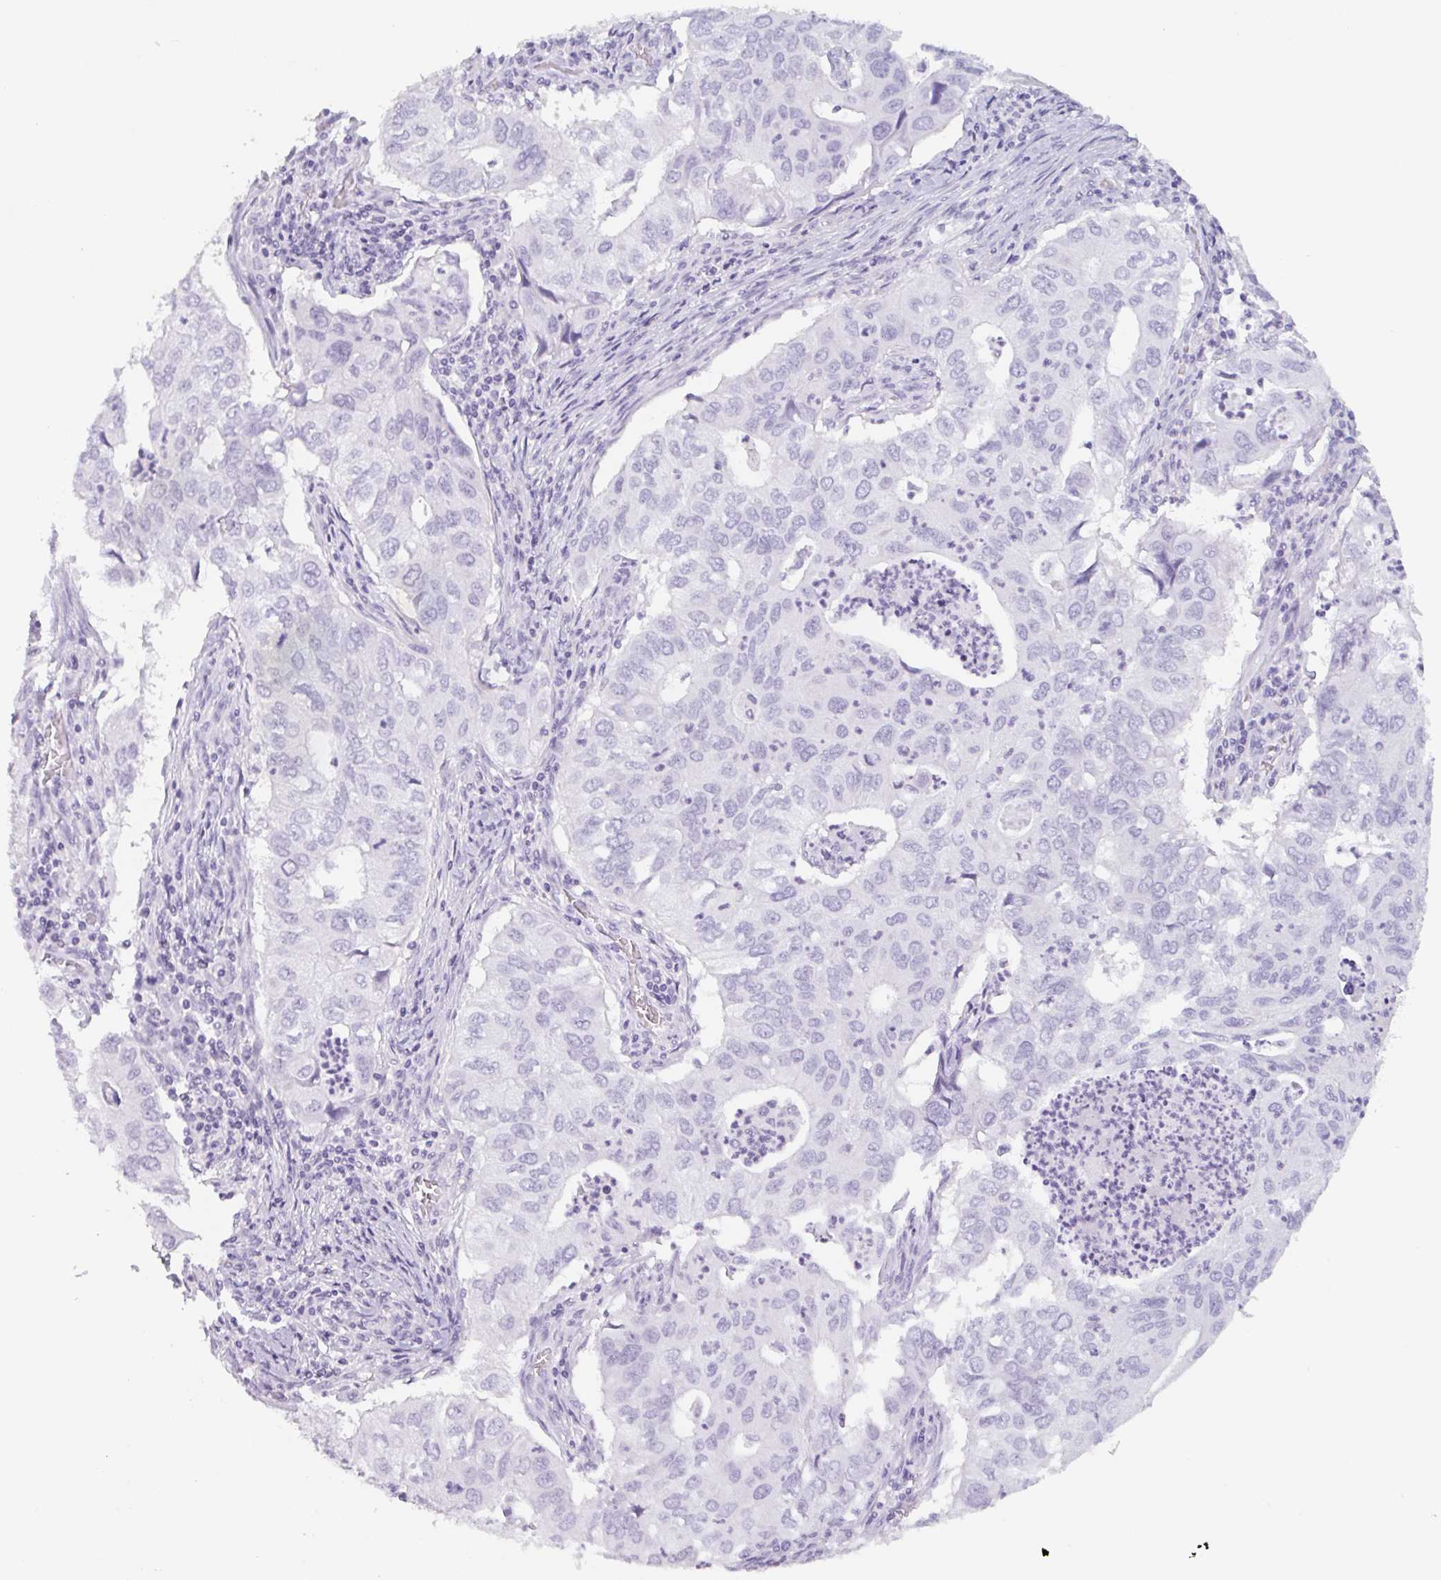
{"staining": {"intensity": "negative", "quantity": "none", "location": "none"}, "tissue": "lung cancer", "cell_type": "Tumor cells", "image_type": "cancer", "snomed": [{"axis": "morphology", "description": "Adenocarcinoma, NOS"}, {"axis": "topography", "description": "Lung"}], "caption": "Adenocarcinoma (lung) was stained to show a protein in brown. There is no significant staining in tumor cells. The staining is performed using DAB (3,3'-diaminobenzidine) brown chromogen with nuclei counter-stained in using hematoxylin.", "gene": "EMC4", "patient": {"sex": "male", "age": 48}}